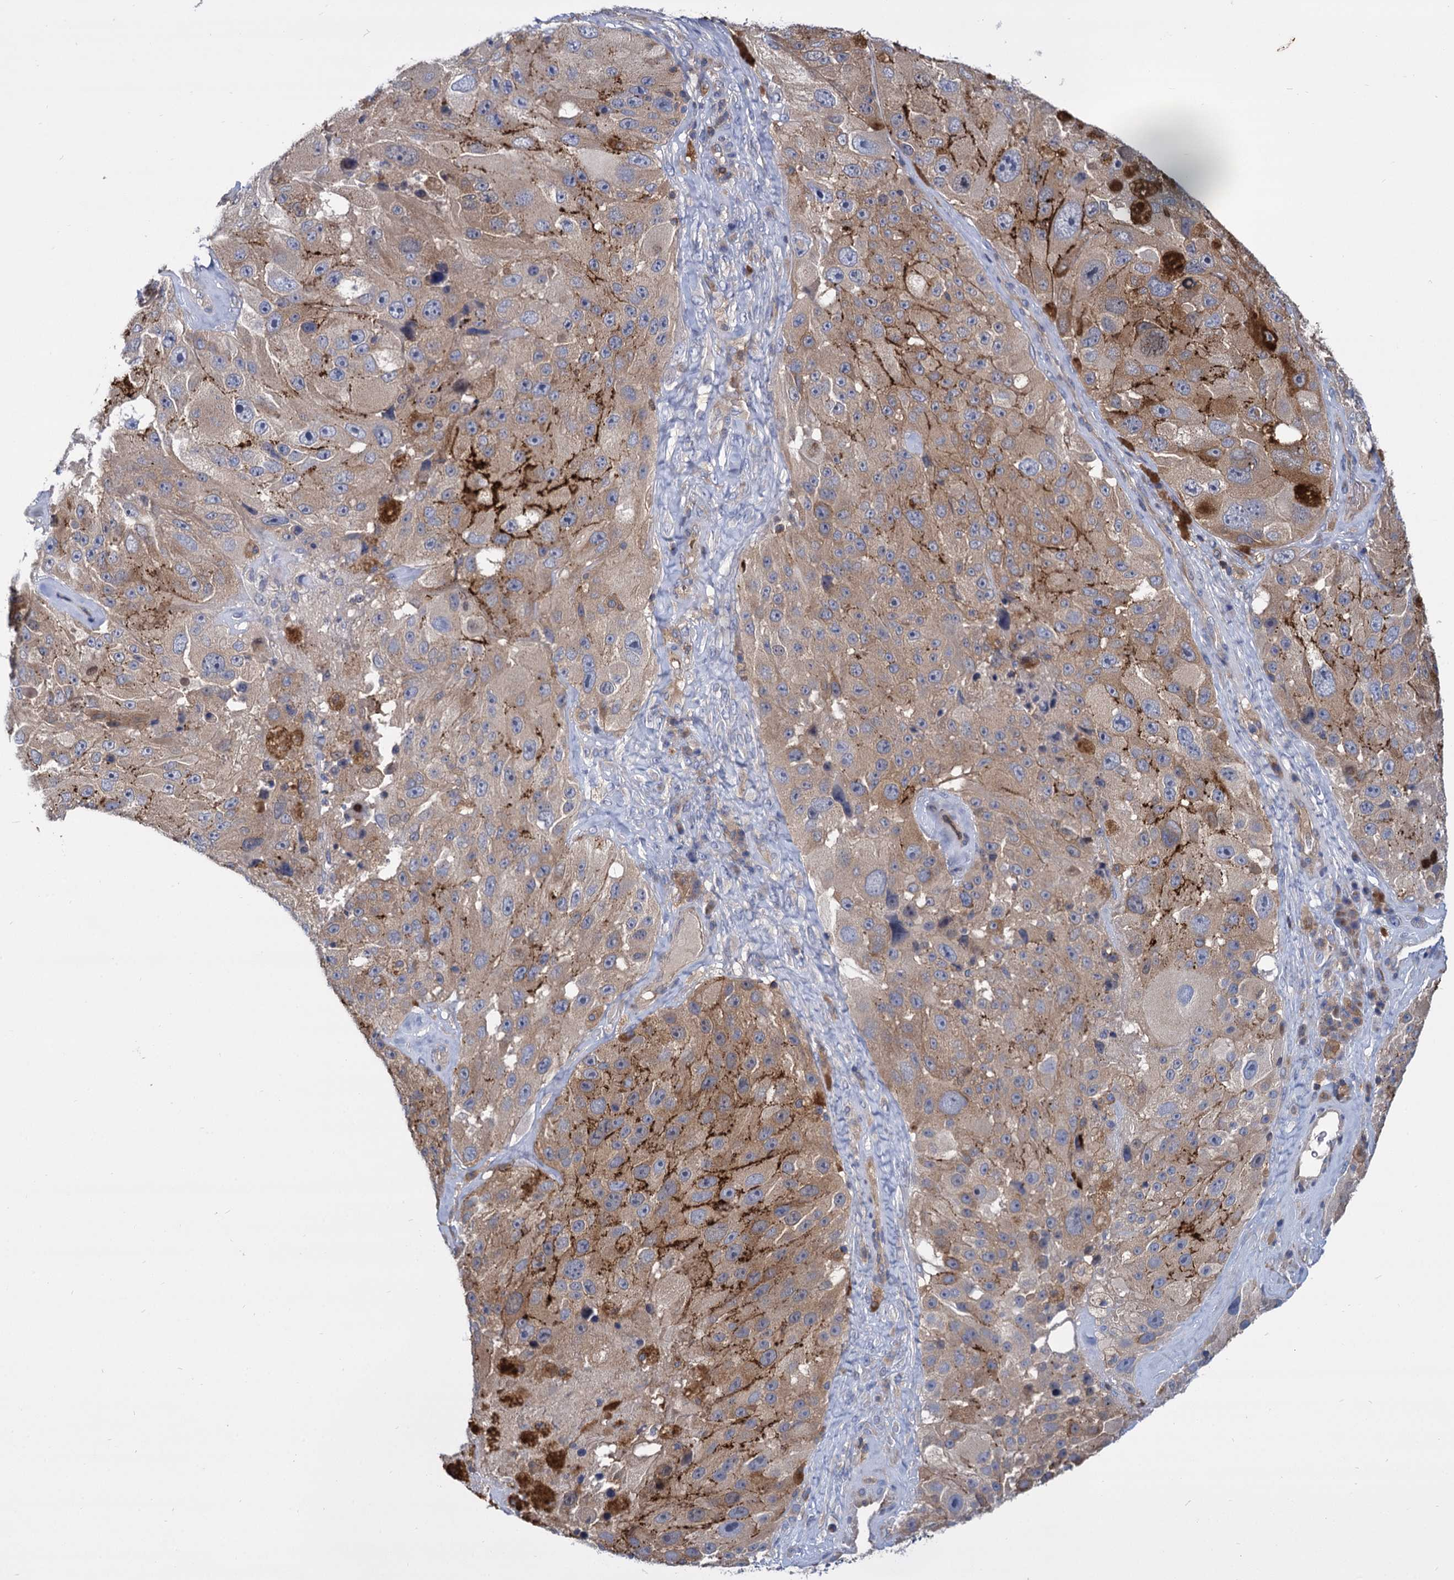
{"staining": {"intensity": "weak", "quantity": "25%-75%", "location": "cytoplasmic/membranous"}, "tissue": "melanoma", "cell_type": "Tumor cells", "image_type": "cancer", "snomed": [{"axis": "morphology", "description": "Malignant melanoma, Metastatic site"}, {"axis": "topography", "description": "Lymph node"}], "caption": "Immunohistochemistry (IHC) of human melanoma reveals low levels of weak cytoplasmic/membranous staining in about 25%-75% of tumor cells.", "gene": "GCLC", "patient": {"sex": "male", "age": 62}}